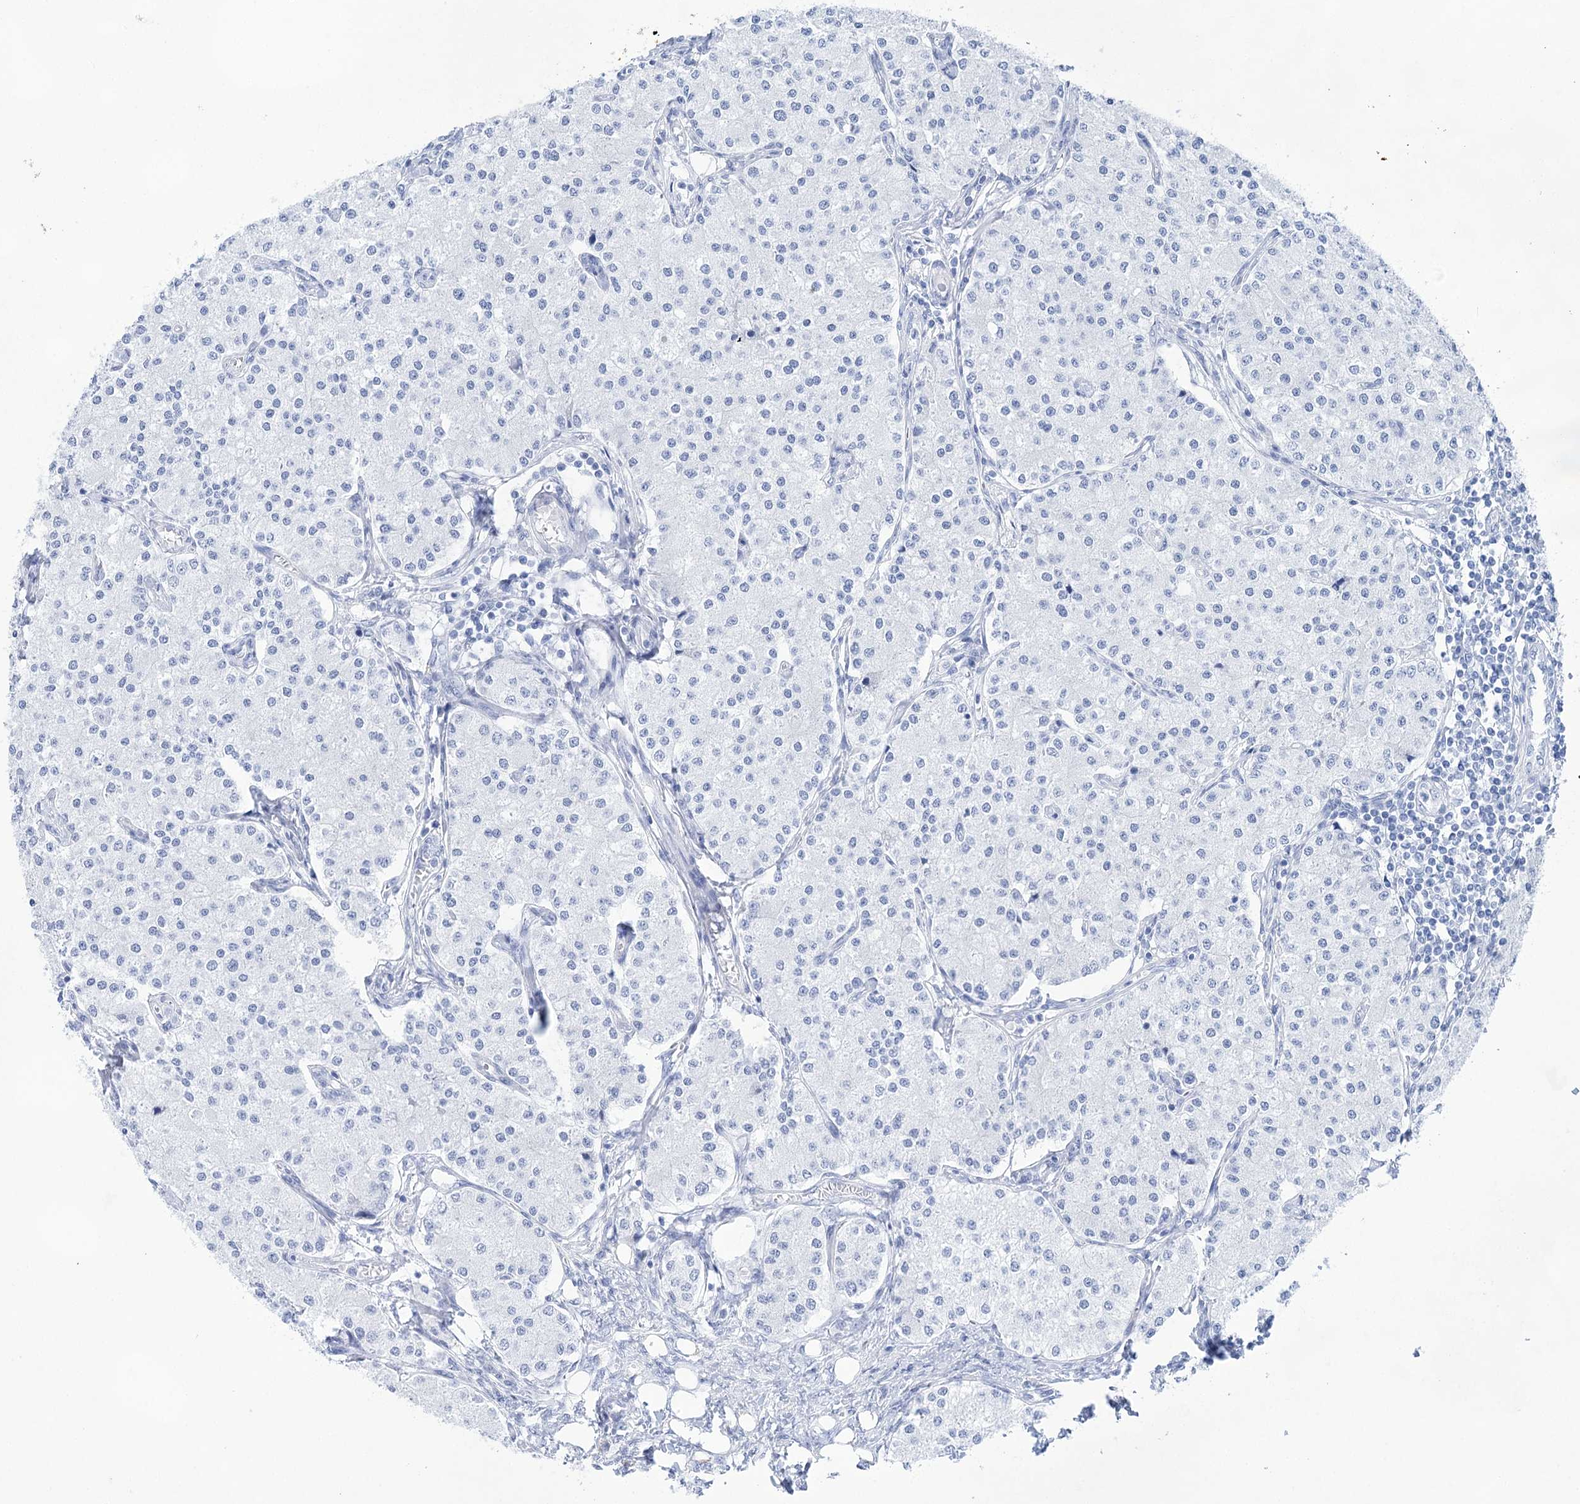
{"staining": {"intensity": "negative", "quantity": "none", "location": "none"}, "tissue": "carcinoid", "cell_type": "Tumor cells", "image_type": "cancer", "snomed": [{"axis": "morphology", "description": "Carcinoid, malignant, NOS"}, {"axis": "topography", "description": "Colon"}], "caption": "This histopathology image is of carcinoid stained with IHC to label a protein in brown with the nuclei are counter-stained blue. There is no staining in tumor cells. Brightfield microscopy of immunohistochemistry (IHC) stained with DAB (brown) and hematoxylin (blue), captured at high magnification.", "gene": "LALBA", "patient": {"sex": "female", "age": 52}}